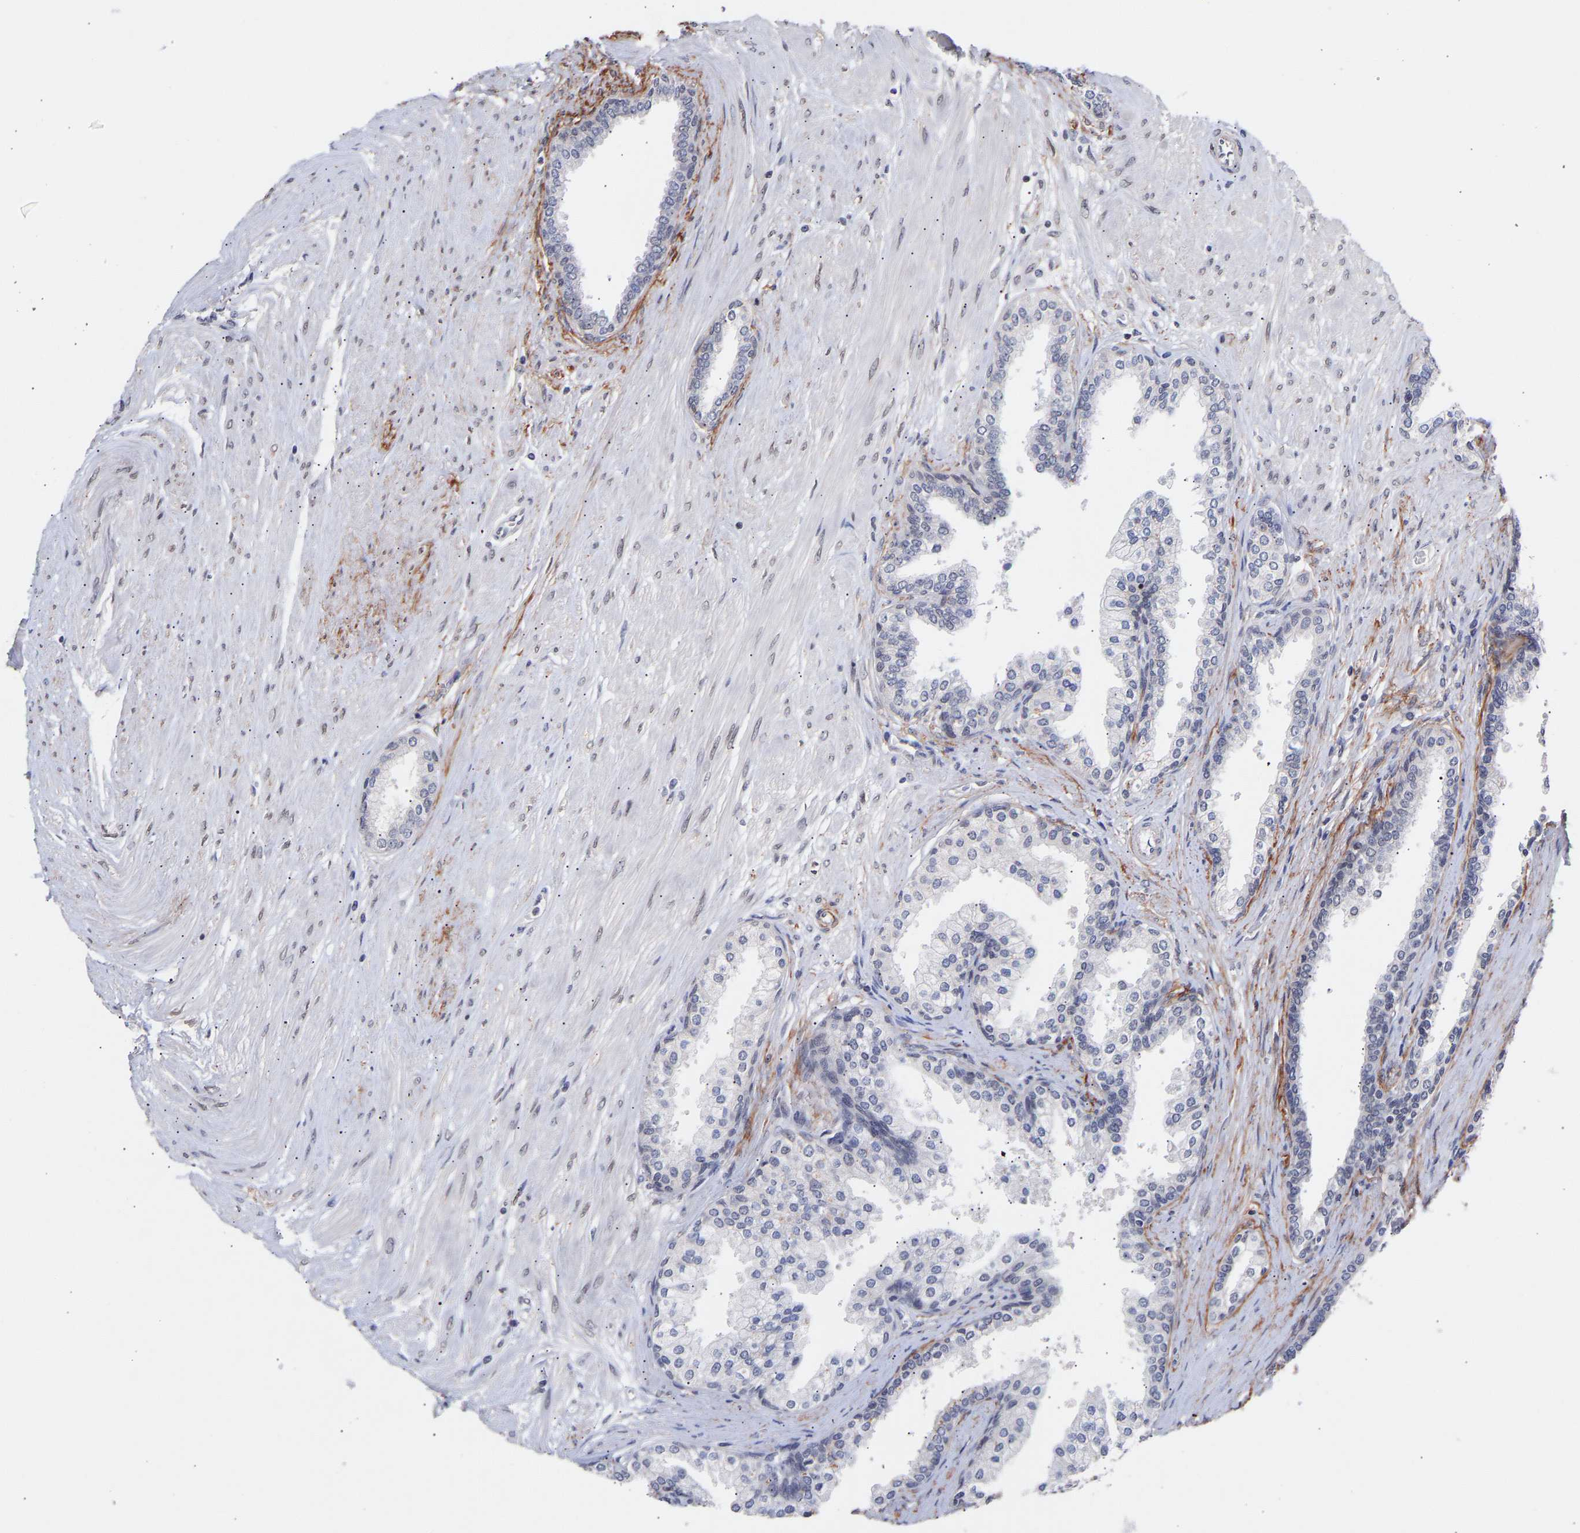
{"staining": {"intensity": "negative", "quantity": "none", "location": "none"}, "tissue": "prostate cancer", "cell_type": "Tumor cells", "image_type": "cancer", "snomed": [{"axis": "morphology", "description": "Adenocarcinoma, Low grade"}, {"axis": "topography", "description": "Prostate"}], "caption": "Tumor cells show no significant positivity in prostate cancer. (Brightfield microscopy of DAB (3,3'-diaminobenzidine) immunohistochemistry (IHC) at high magnification).", "gene": "RBM15", "patient": {"sex": "male", "age": 57}}